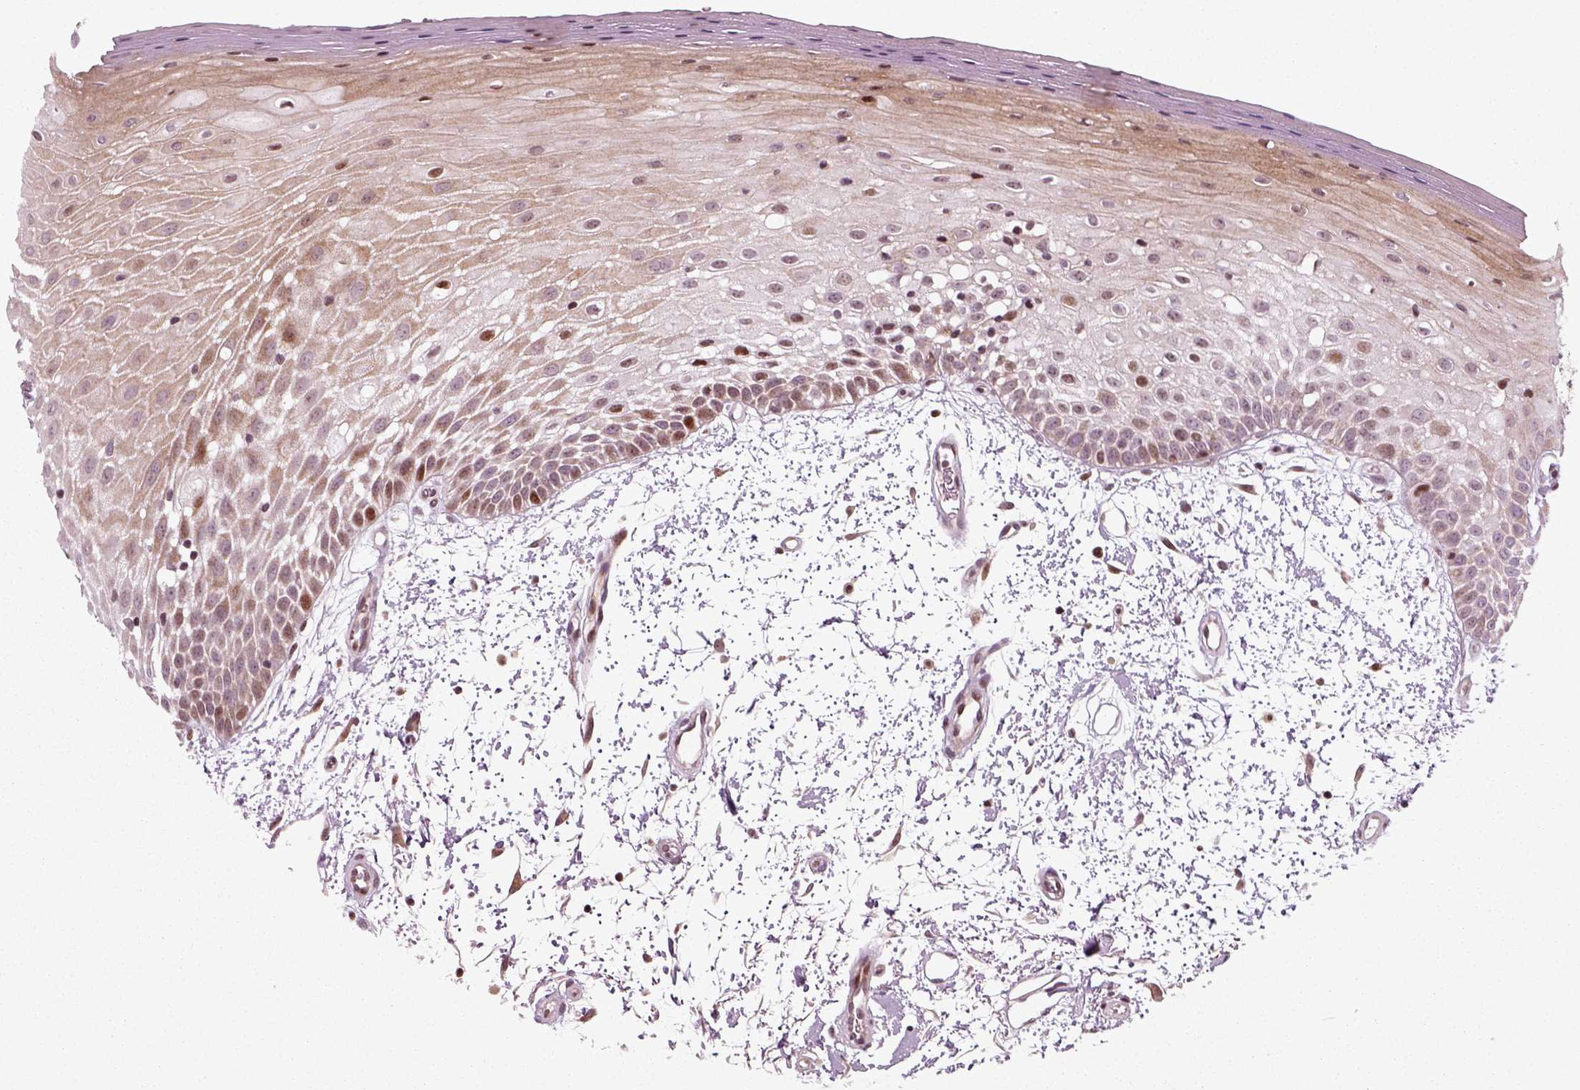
{"staining": {"intensity": "moderate", "quantity": "<25%", "location": "nuclear"}, "tissue": "oral mucosa", "cell_type": "Squamous epithelial cells", "image_type": "normal", "snomed": [{"axis": "morphology", "description": "Normal tissue, NOS"}, {"axis": "morphology", "description": "Squamous cell carcinoma, NOS"}, {"axis": "topography", "description": "Oral tissue"}, {"axis": "topography", "description": "Head-Neck"}], "caption": "Immunohistochemical staining of unremarkable oral mucosa exhibits low levels of moderate nuclear staining in approximately <25% of squamous epithelial cells.", "gene": "CDC14A", "patient": {"sex": "female", "age": 75}}